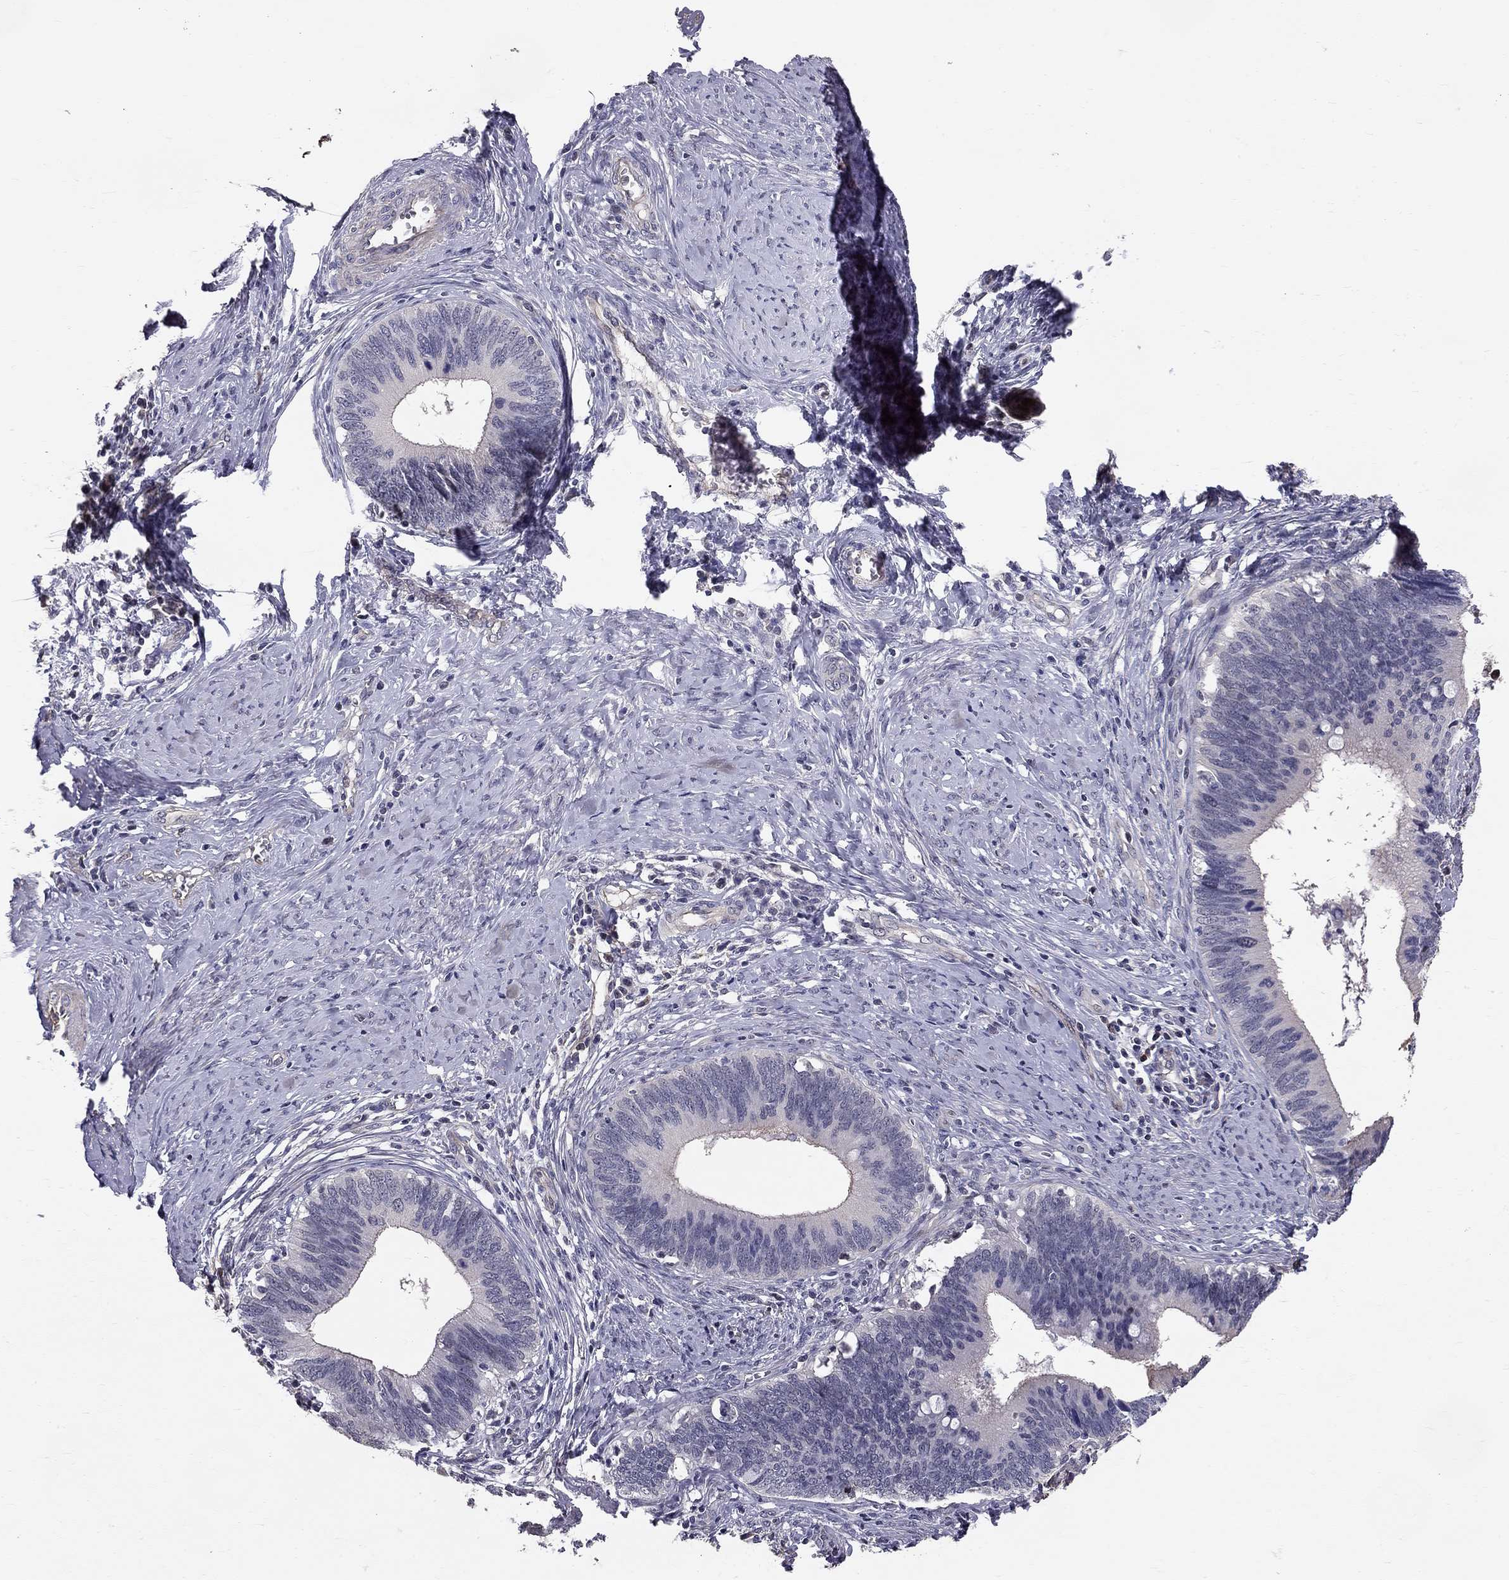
{"staining": {"intensity": "negative", "quantity": "none", "location": "none"}, "tissue": "cervical cancer", "cell_type": "Tumor cells", "image_type": "cancer", "snomed": [{"axis": "morphology", "description": "Adenocarcinoma, NOS"}, {"axis": "topography", "description": "Cervix"}], "caption": "Immunohistochemistry micrograph of neoplastic tissue: cervical cancer (adenocarcinoma) stained with DAB (3,3'-diaminobenzidine) shows no significant protein positivity in tumor cells.", "gene": "GJB4", "patient": {"sex": "female", "age": 42}}